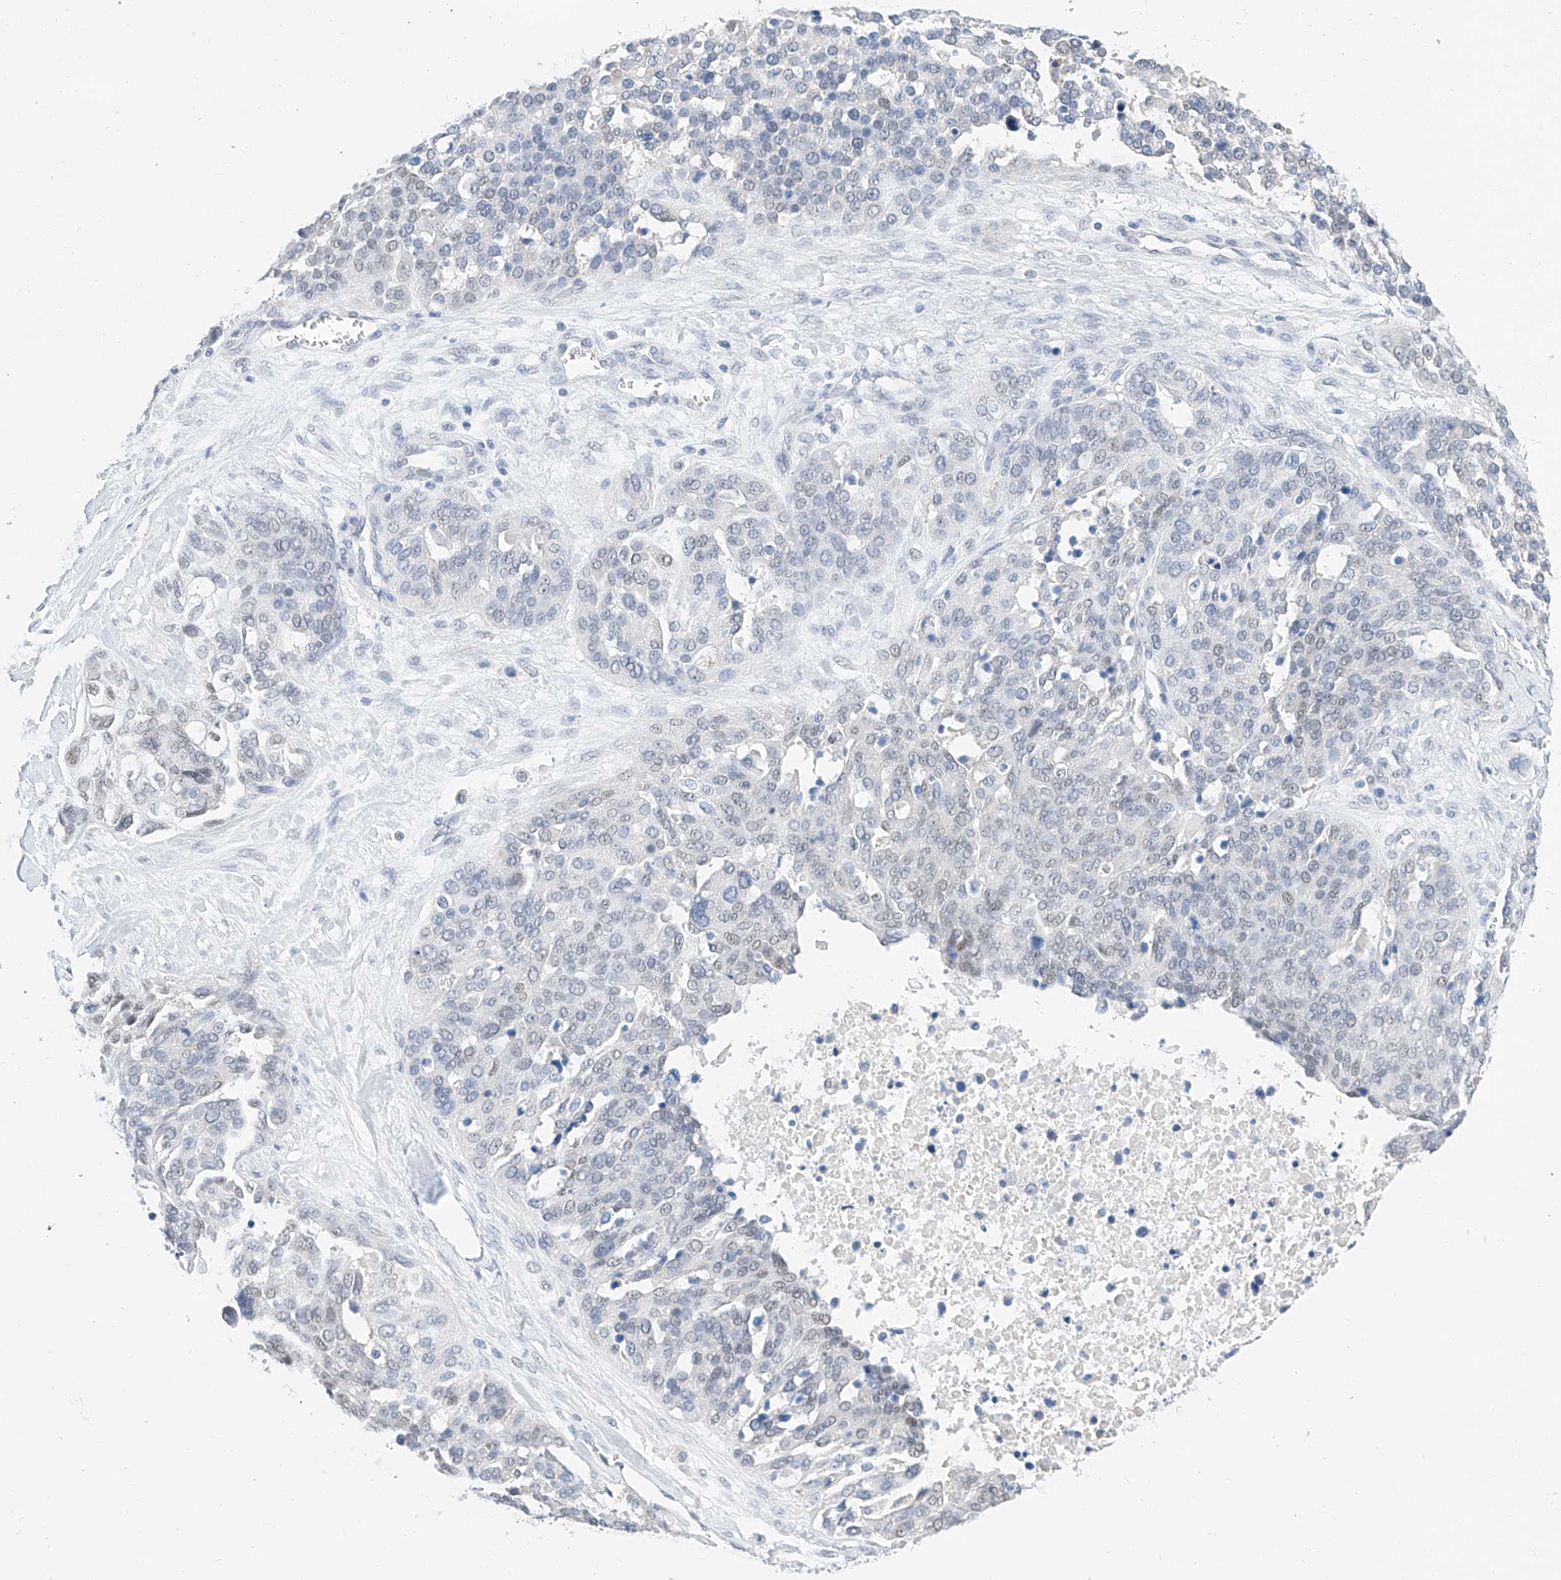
{"staining": {"intensity": "negative", "quantity": "none", "location": "none"}, "tissue": "ovarian cancer", "cell_type": "Tumor cells", "image_type": "cancer", "snomed": [{"axis": "morphology", "description": "Cystadenocarcinoma, serous, NOS"}, {"axis": "topography", "description": "Ovary"}], "caption": "Ovarian serous cystadenocarcinoma was stained to show a protein in brown. There is no significant positivity in tumor cells. (DAB immunohistochemistry (IHC), high magnification).", "gene": "KCNJ1", "patient": {"sex": "female", "age": 44}}